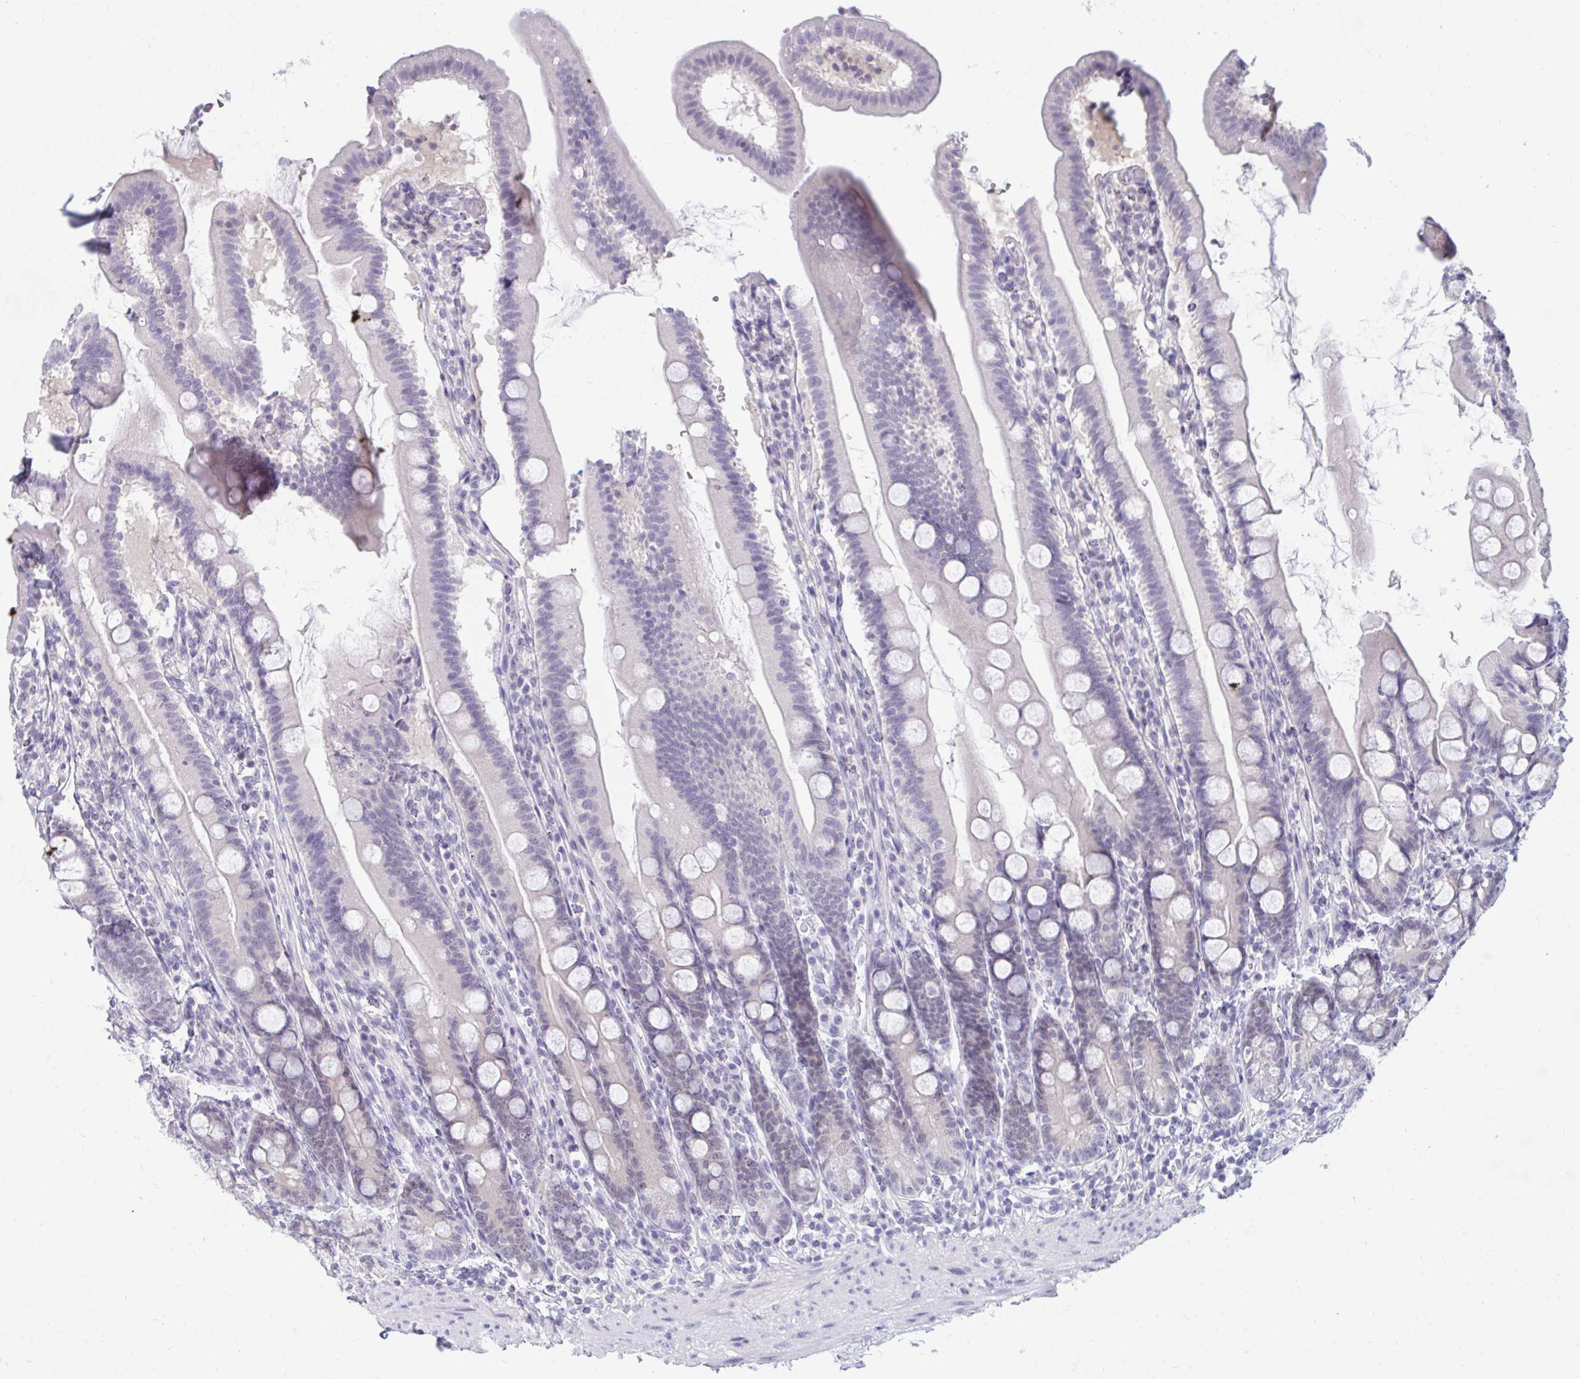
{"staining": {"intensity": "weak", "quantity": "<25%", "location": "nuclear"}, "tissue": "duodenum", "cell_type": "Glandular cells", "image_type": "normal", "snomed": [{"axis": "morphology", "description": "Normal tissue, NOS"}, {"axis": "topography", "description": "Duodenum"}], "caption": "An immunohistochemistry micrograph of benign duodenum is shown. There is no staining in glandular cells of duodenum. The staining is performed using DAB (3,3'-diaminobenzidine) brown chromogen with nuclei counter-stained in using hematoxylin.", "gene": "CSE1L", "patient": {"sex": "female", "age": 67}}